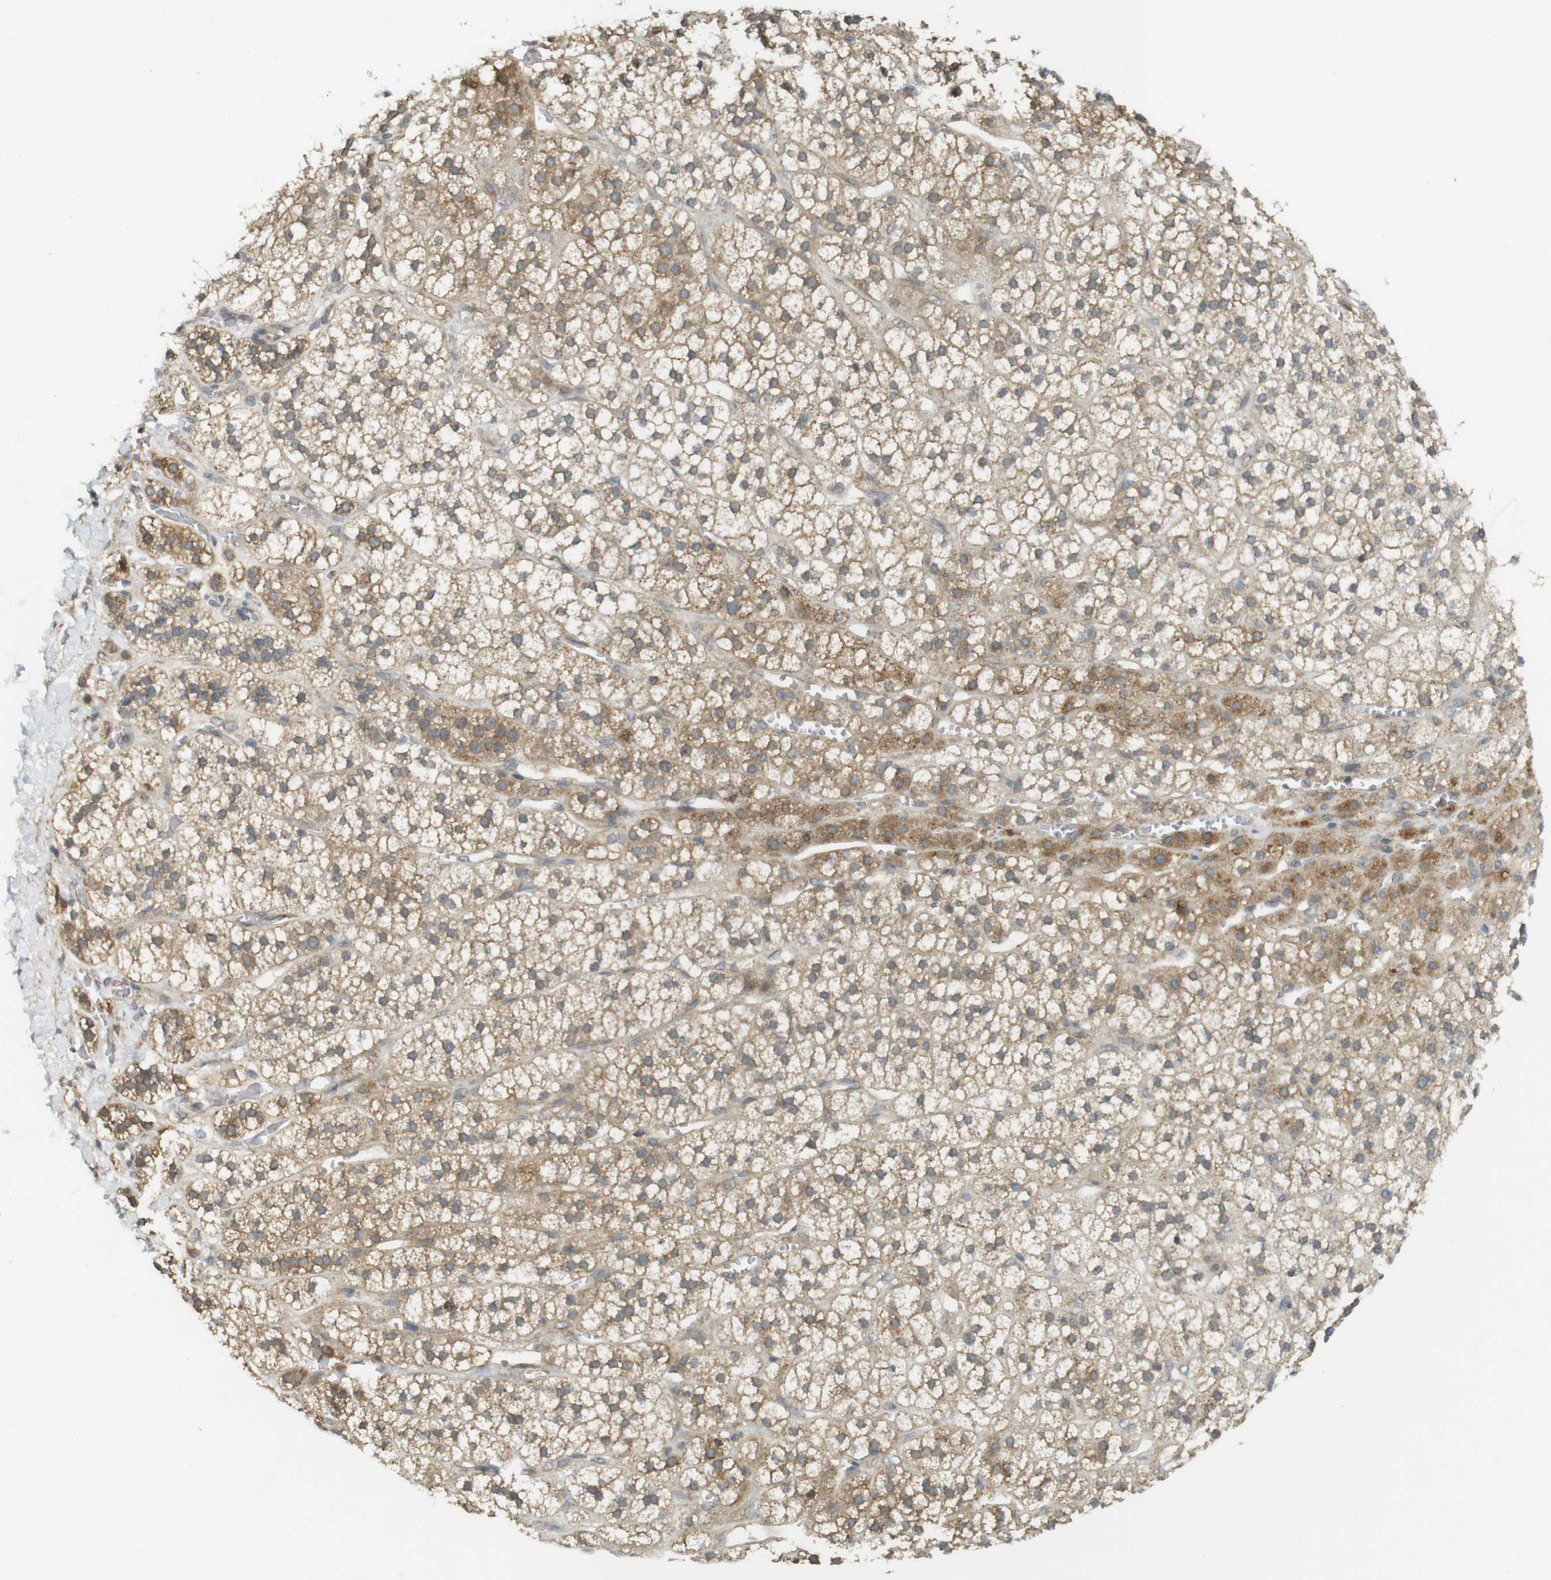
{"staining": {"intensity": "moderate", "quantity": ">75%", "location": "cytoplasmic/membranous"}, "tissue": "adrenal gland", "cell_type": "Glandular cells", "image_type": "normal", "snomed": [{"axis": "morphology", "description": "Normal tissue, NOS"}, {"axis": "topography", "description": "Adrenal gland"}], "caption": "High-power microscopy captured an immunohistochemistry micrograph of benign adrenal gland, revealing moderate cytoplasmic/membranous positivity in approximately >75% of glandular cells. The protein of interest is stained brown, and the nuclei are stained in blue (DAB IHC with brightfield microscopy, high magnification).", "gene": "CLRN3", "patient": {"sex": "male", "age": 56}}